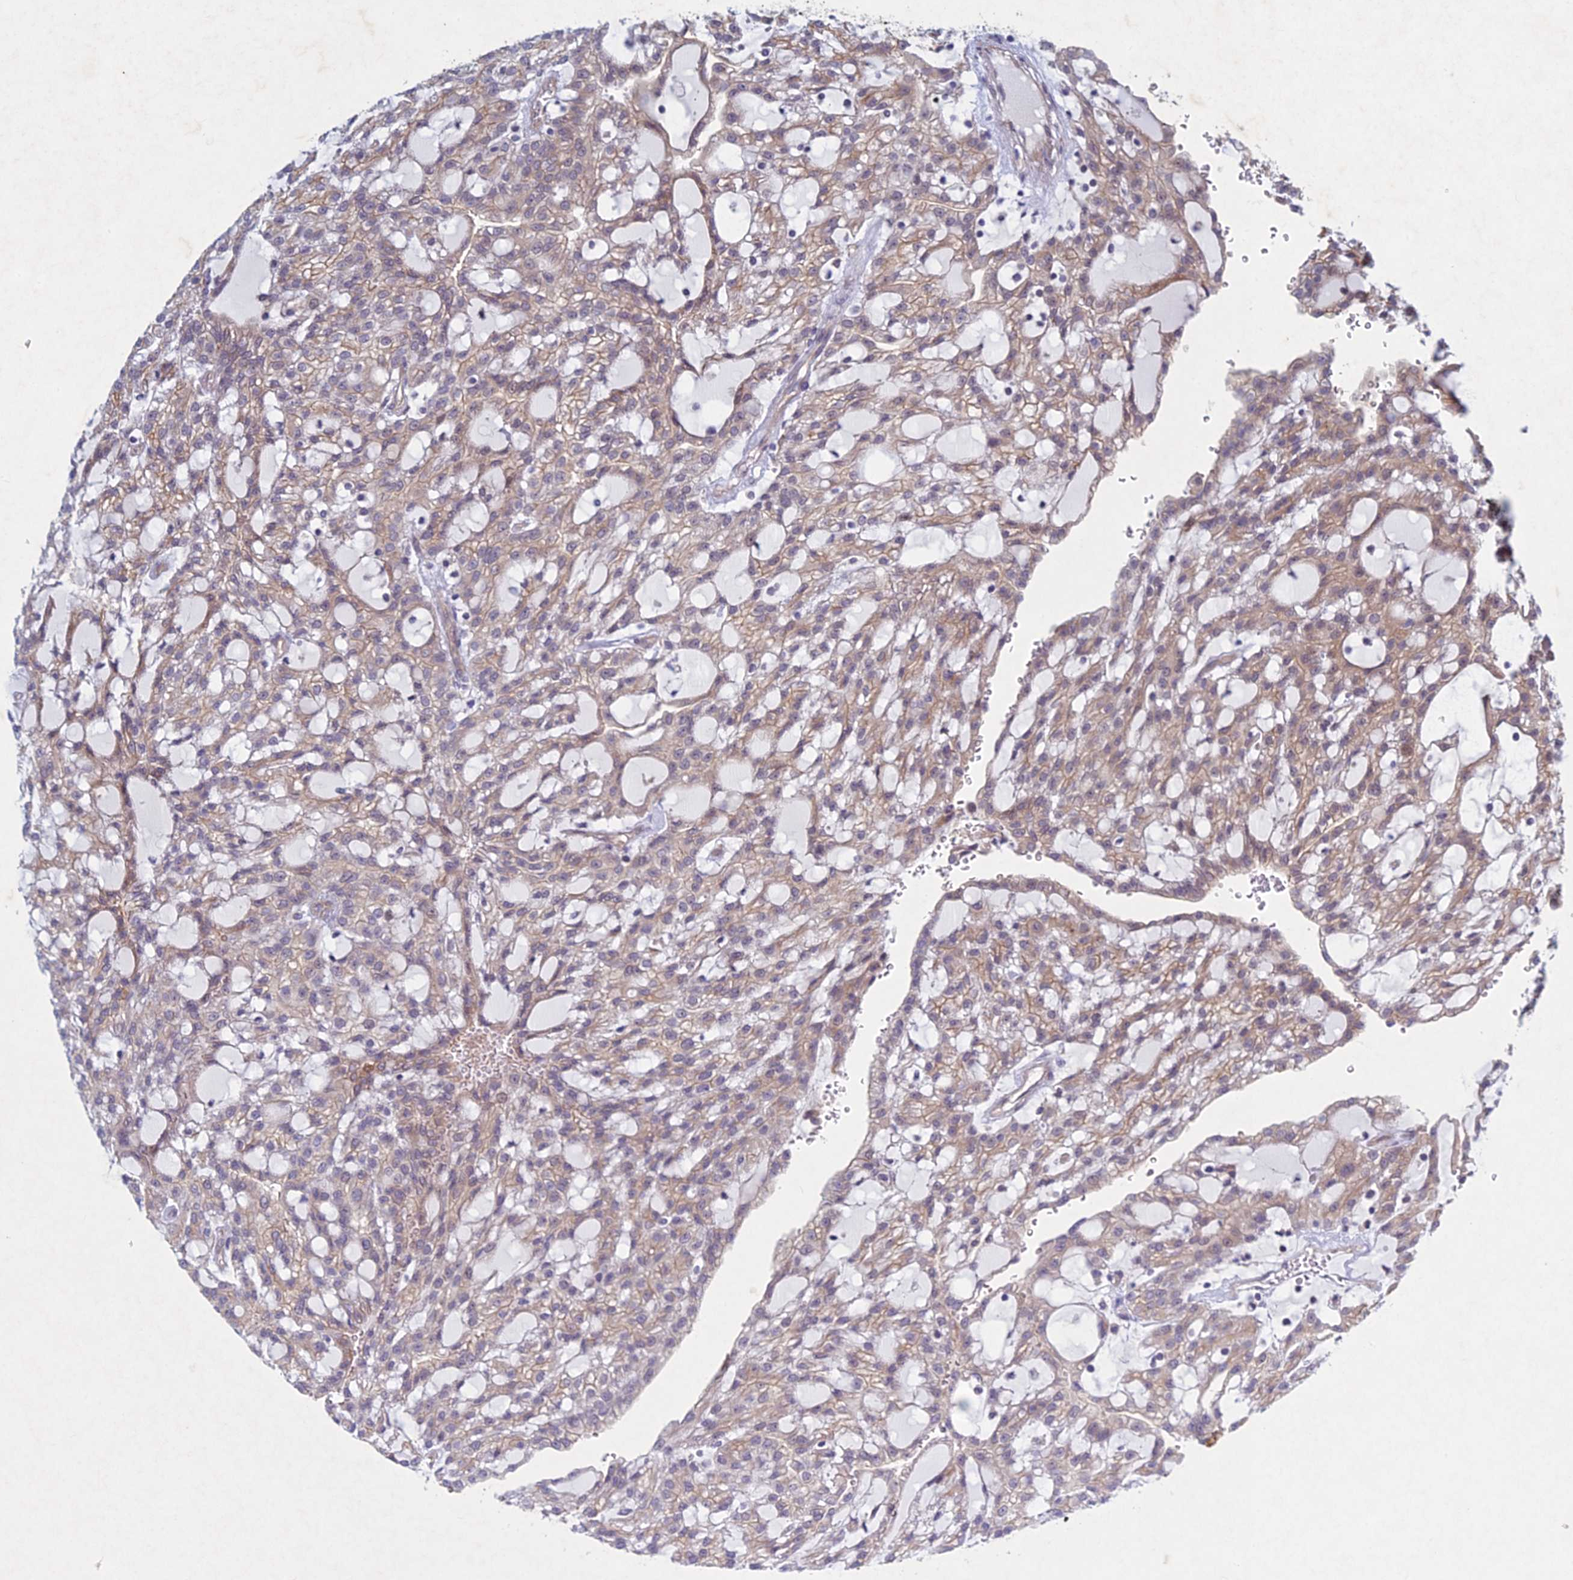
{"staining": {"intensity": "weak", "quantity": "25%-75%", "location": "cytoplasmic/membranous"}, "tissue": "renal cancer", "cell_type": "Tumor cells", "image_type": "cancer", "snomed": [{"axis": "morphology", "description": "Adenocarcinoma, NOS"}, {"axis": "topography", "description": "Kidney"}], "caption": "The photomicrograph reveals immunohistochemical staining of renal adenocarcinoma. There is weak cytoplasmic/membranous staining is present in approximately 25%-75% of tumor cells. (Stains: DAB (3,3'-diaminobenzidine) in brown, nuclei in blue, Microscopy: brightfield microscopy at high magnification).", "gene": "PTHLH", "patient": {"sex": "male", "age": 63}}